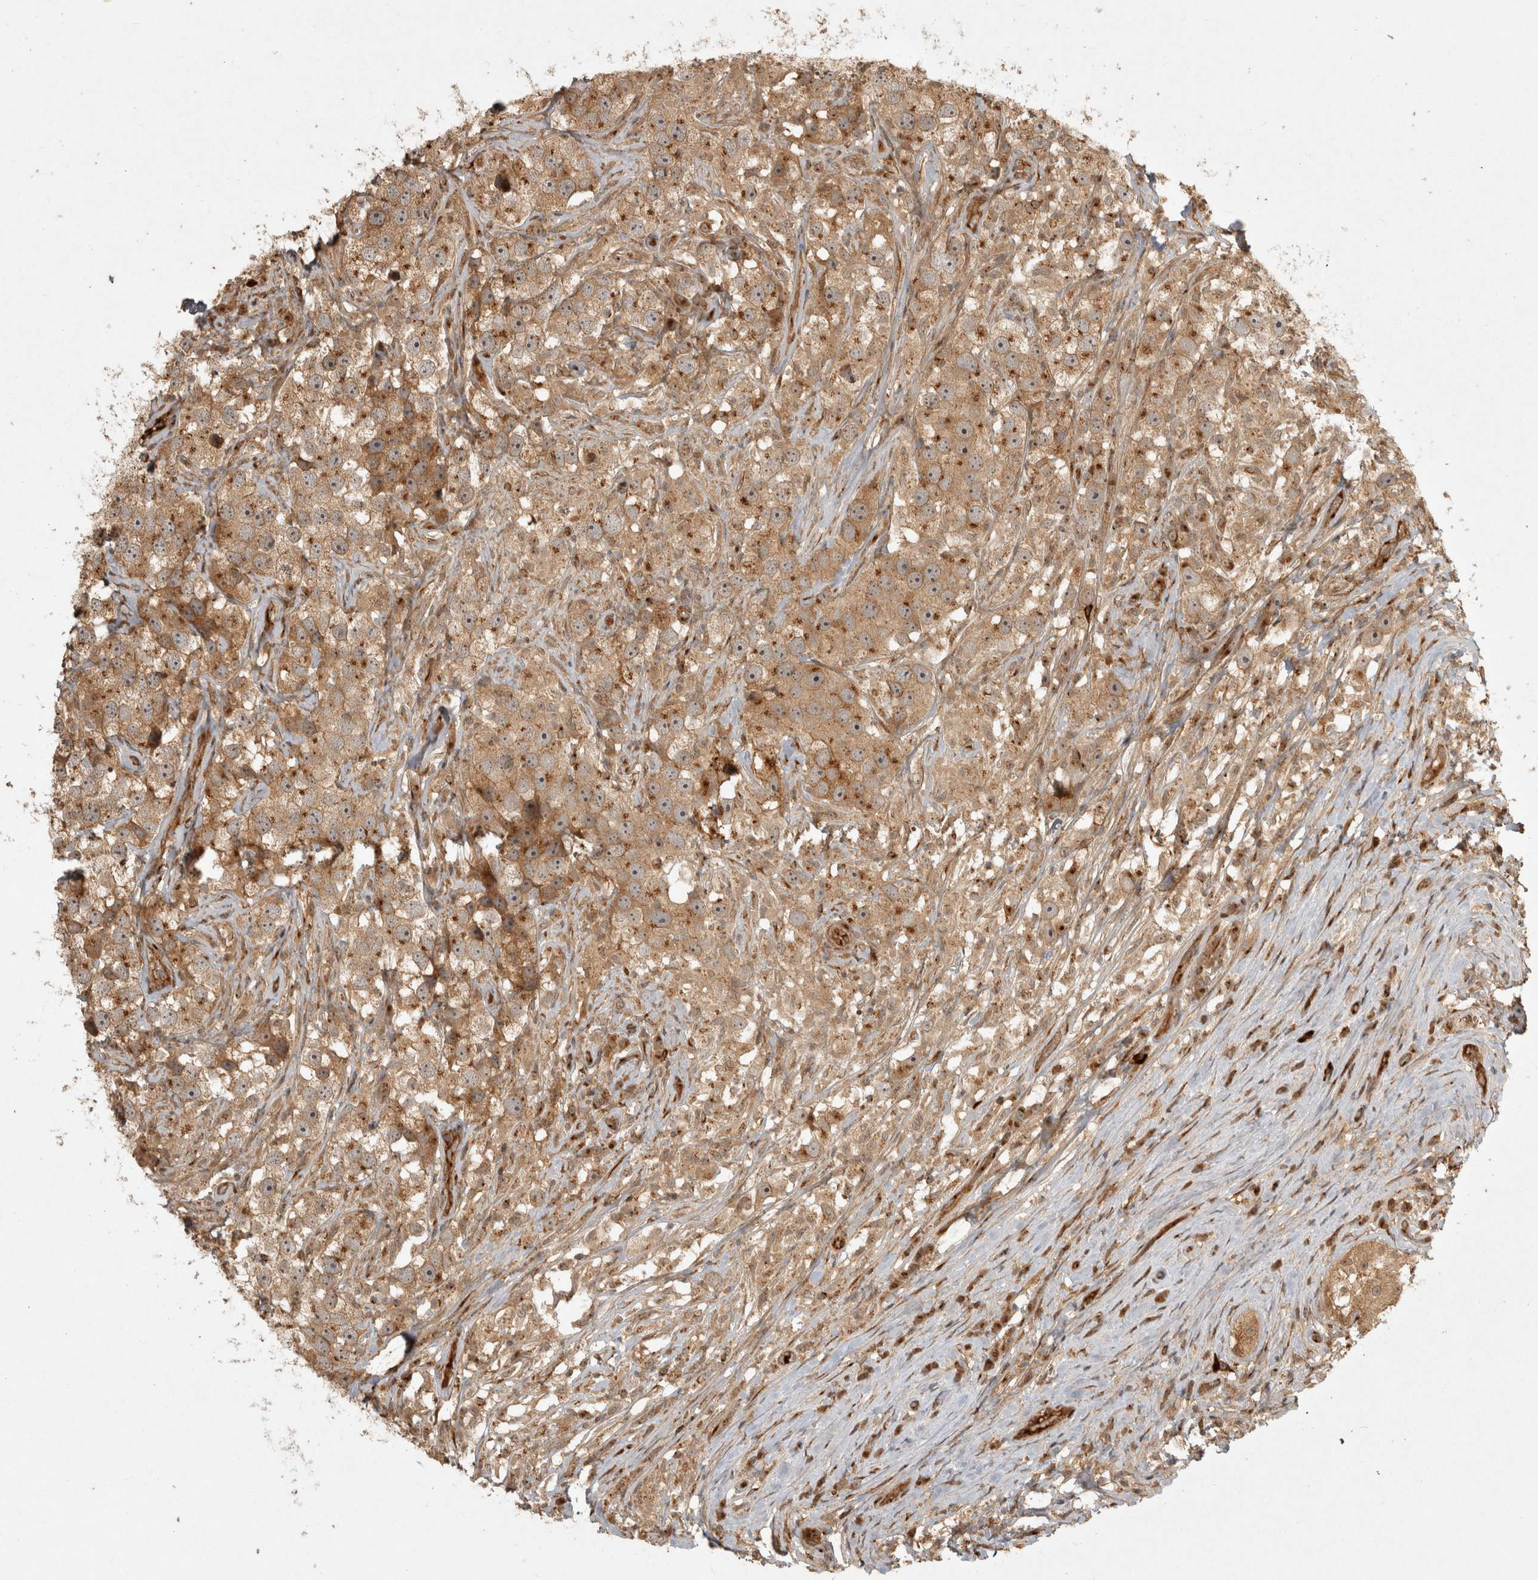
{"staining": {"intensity": "moderate", "quantity": ">75%", "location": "cytoplasmic/membranous"}, "tissue": "testis cancer", "cell_type": "Tumor cells", "image_type": "cancer", "snomed": [{"axis": "morphology", "description": "Seminoma, NOS"}, {"axis": "topography", "description": "Testis"}], "caption": "A photomicrograph showing moderate cytoplasmic/membranous expression in about >75% of tumor cells in seminoma (testis), as visualized by brown immunohistochemical staining.", "gene": "CAMSAP2", "patient": {"sex": "male", "age": 49}}